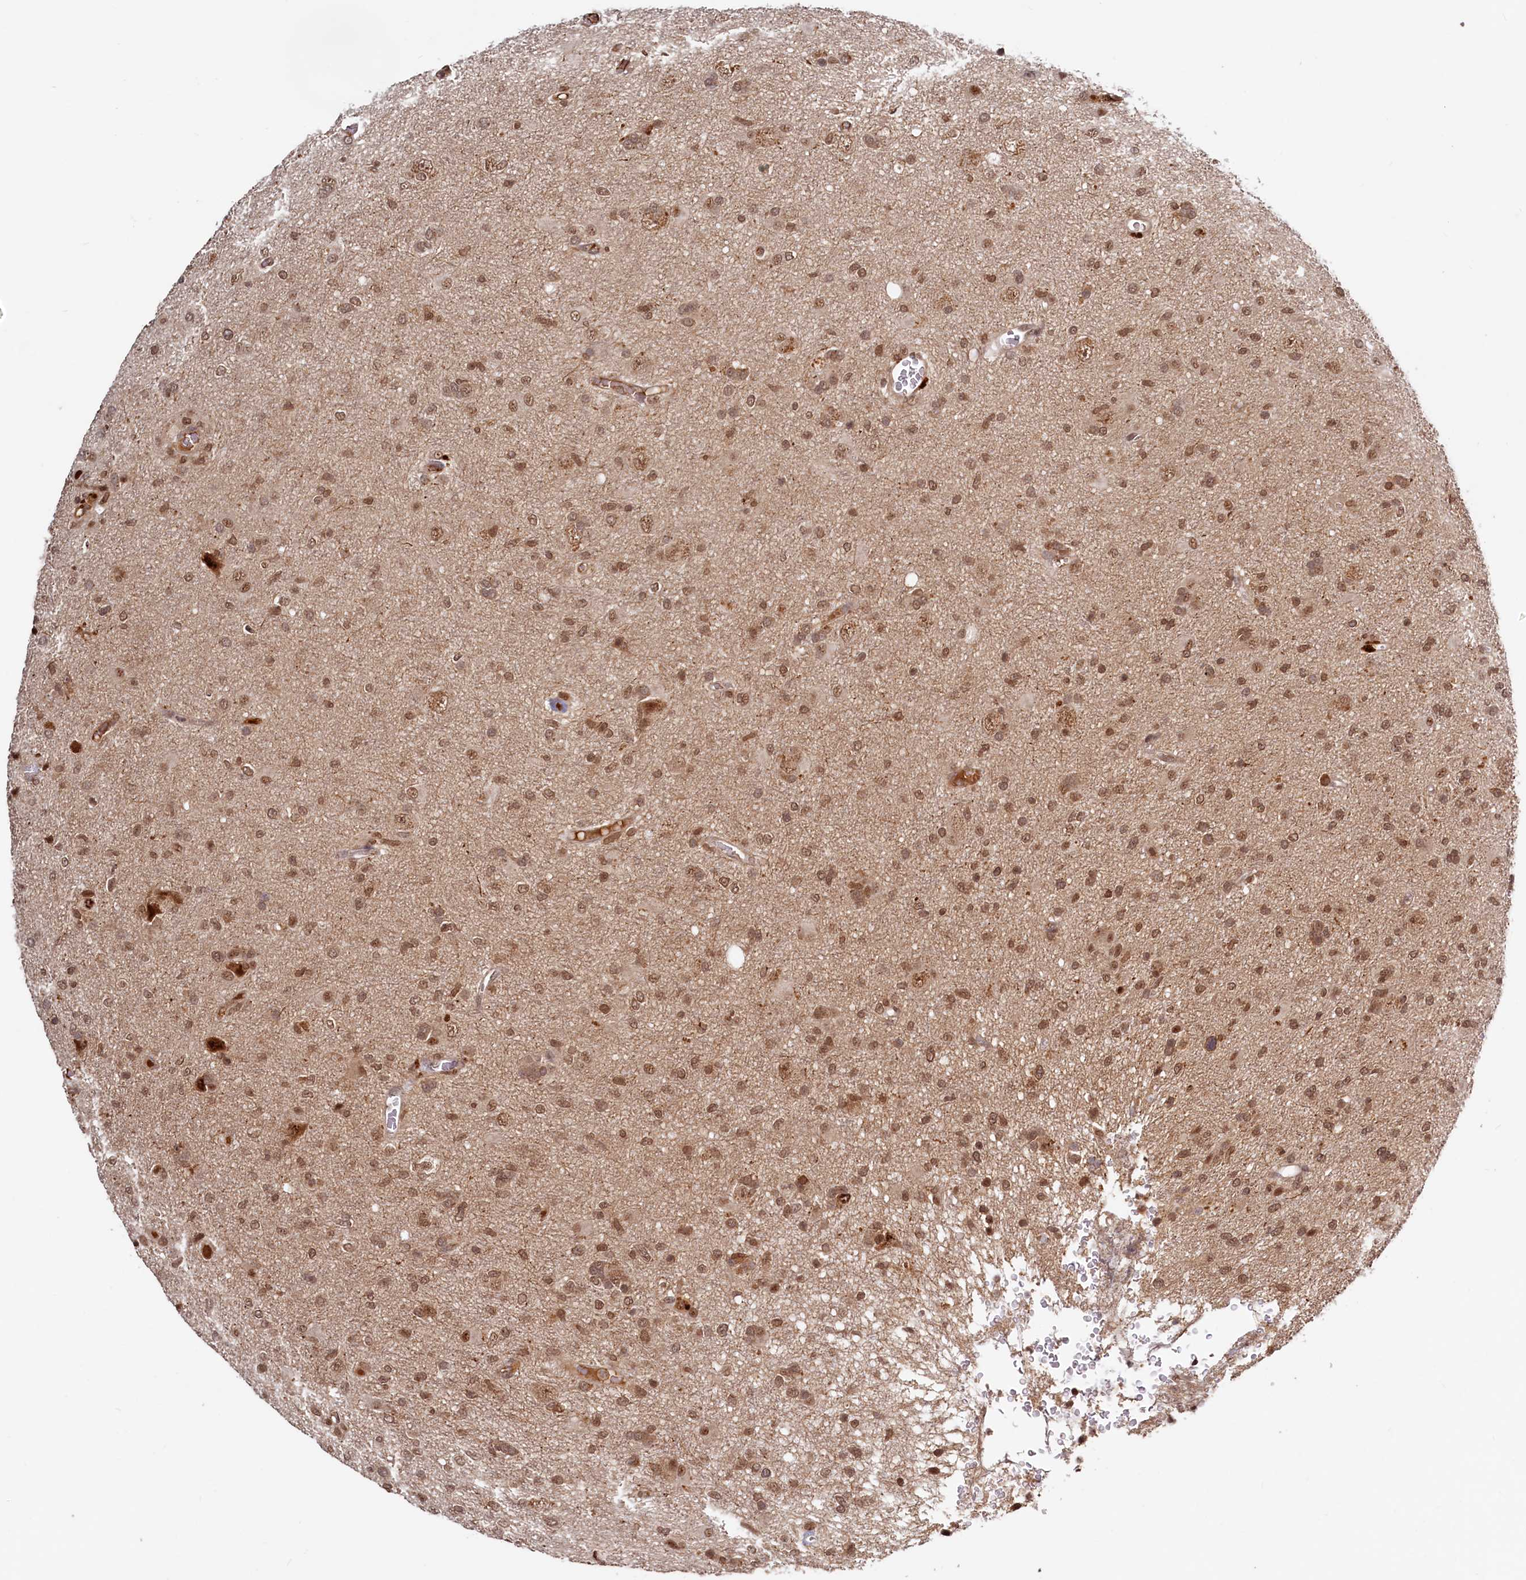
{"staining": {"intensity": "moderate", "quantity": ">75%", "location": "nuclear"}, "tissue": "glioma", "cell_type": "Tumor cells", "image_type": "cancer", "snomed": [{"axis": "morphology", "description": "Glioma, malignant, High grade"}, {"axis": "topography", "description": "Brain"}], "caption": "This is an image of IHC staining of glioma, which shows moderate positivity in the nuclear of tumor cells.", "gene": "TRAPPC4", "patient": {"sex": "female", "age": 57}}